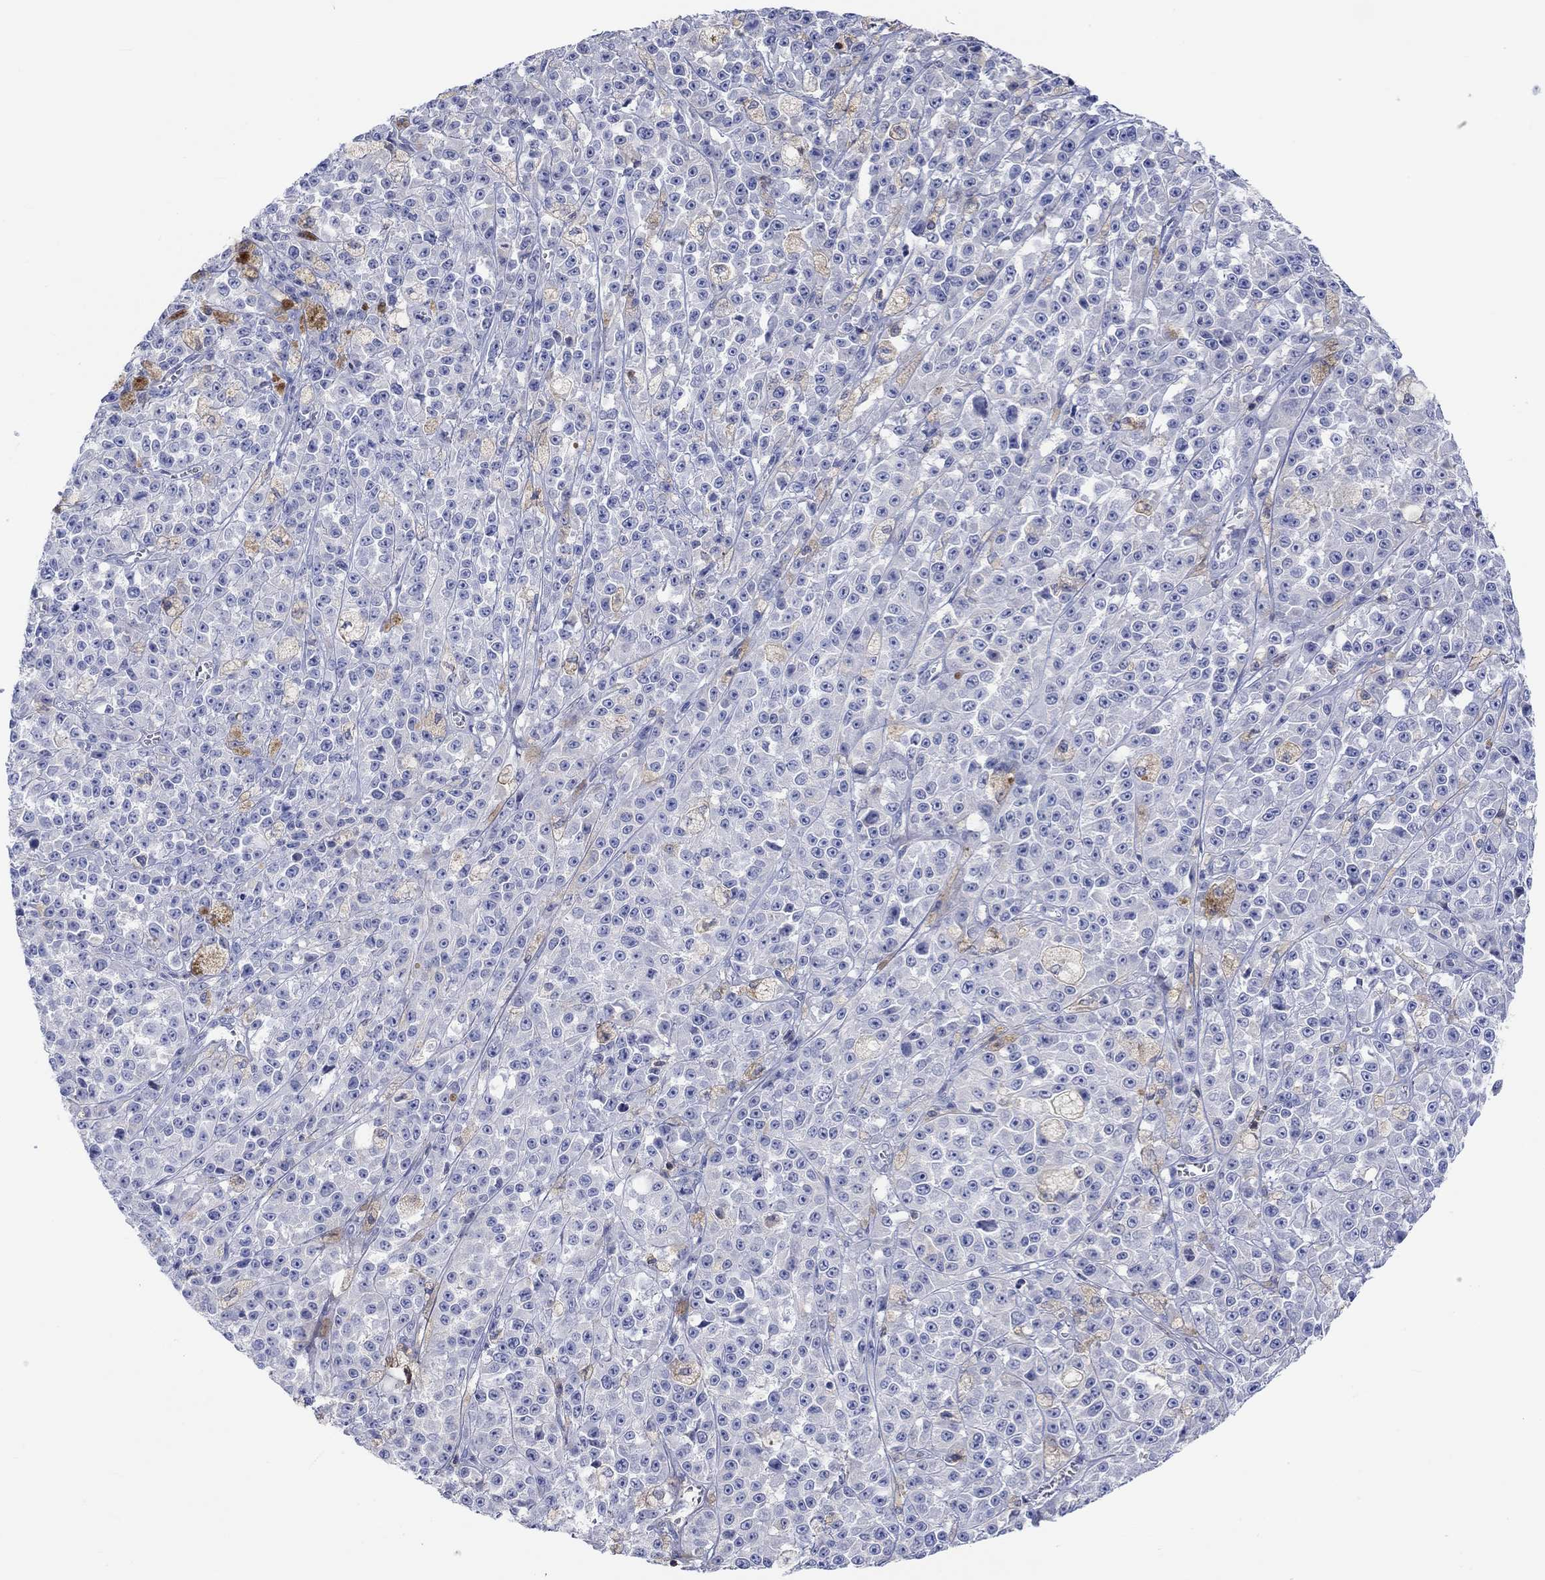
{"staining": {"intensity": "negative", "quantity": "none", "location": "none"}, "tissue": "melanoma", "cell_type": "Tumor cells", "image_type": "cancer", "snomed": [{"axis": "morphology", "description": "Malignant melanoma, NOS"}, {"axis": "topography", "description": "Skin"}], "caption": "Tumor cells show no significant protein positivity in malignant melanoma. (Brightfield microscopy of DAB immunohistochemistry at high magnification).", "gene": "GCM1", "patient": {"sex": "female", "age": 58}}